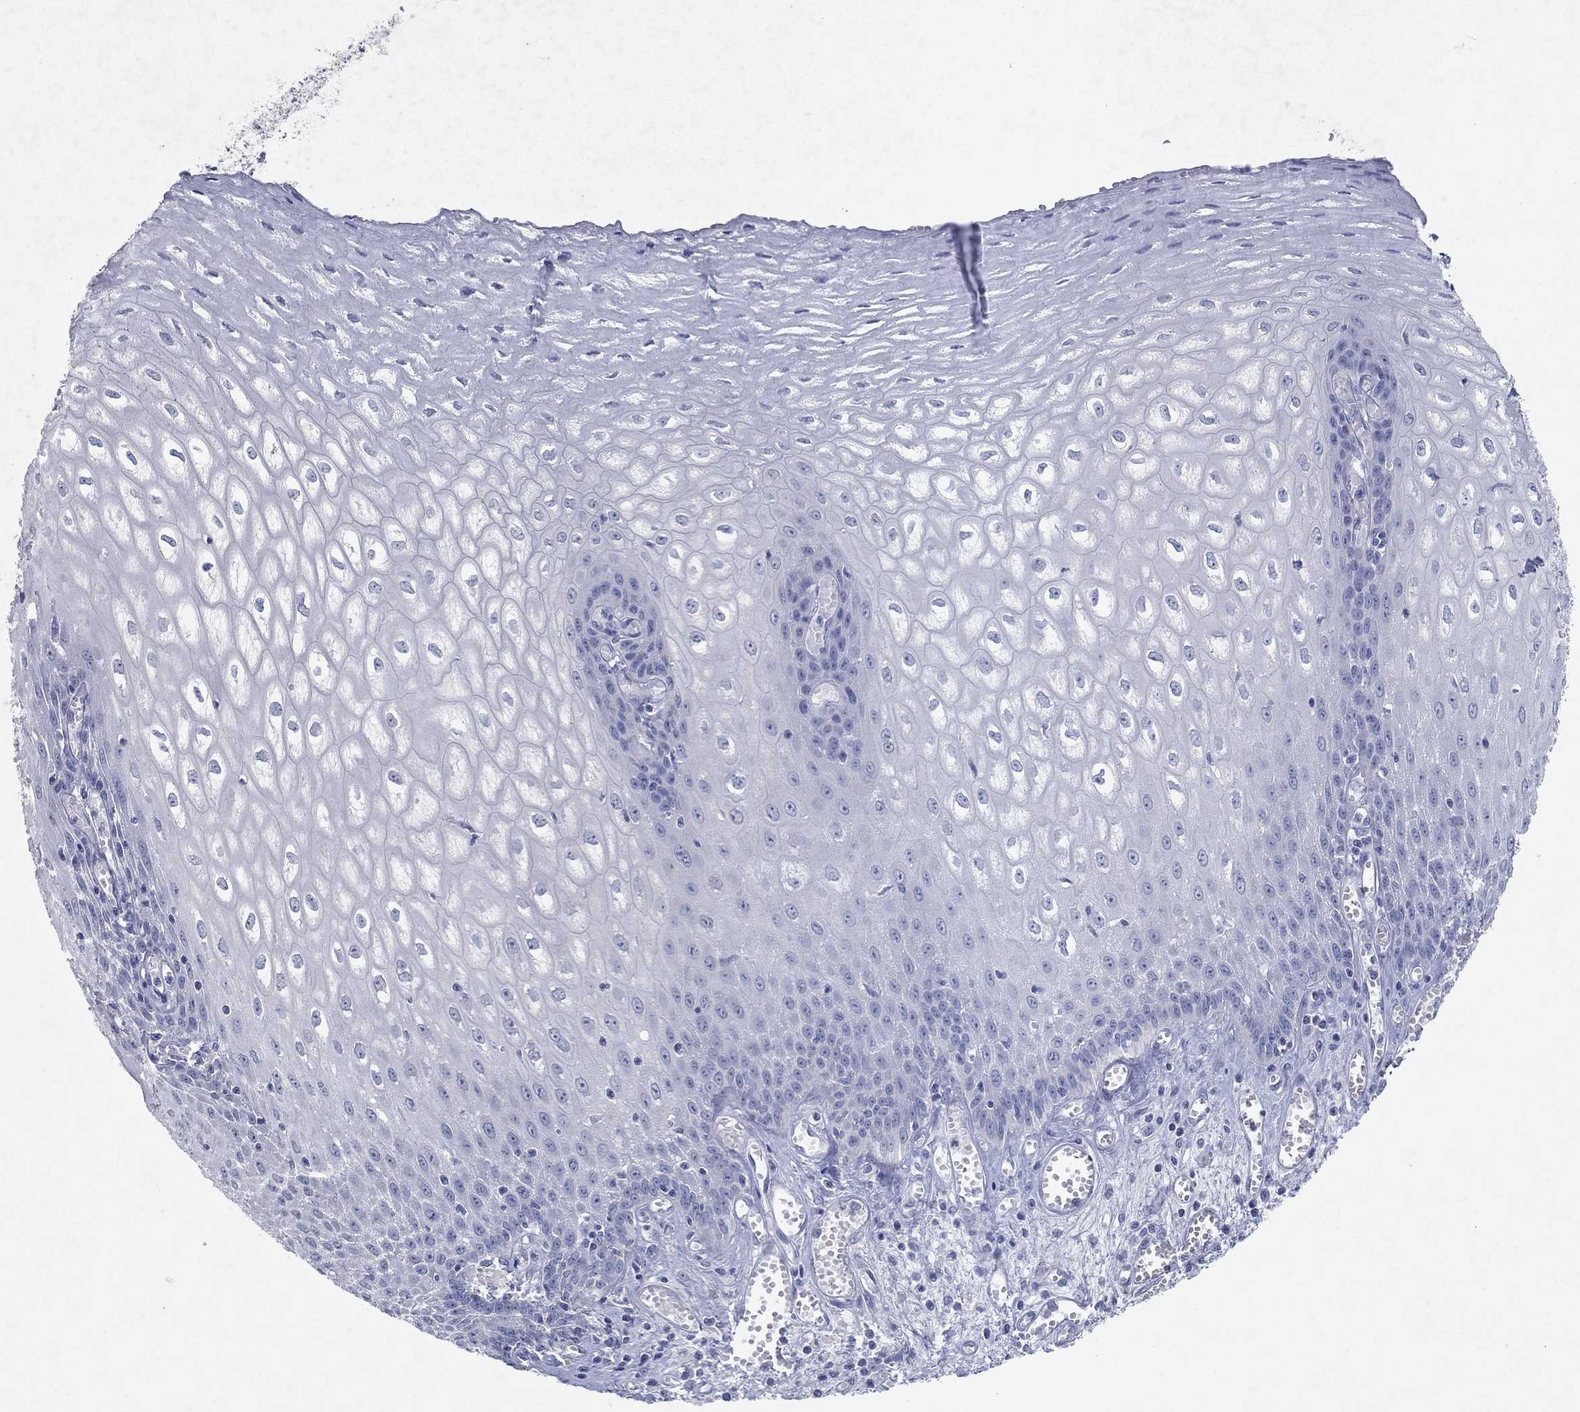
{"staining": {"intensity": "negative", "quantity": "none", "location": "none"}, "tissue": "esophagus", "cell_type": "Squamous epithelial cells", "image_type": "normal", "snomed": [{"axis": "morphology", "description": "Normal tissue, NOS"}, {"axis": "topography", "description": "Esophagus"}], "caption": "The photomicrograph reveals no significant expression in squamous epithelial cells of esophagus. (DAB immunohistochemistry, high magnification).", "gene": "KRT40", "patient": {"sex": "male", "age": 58}}